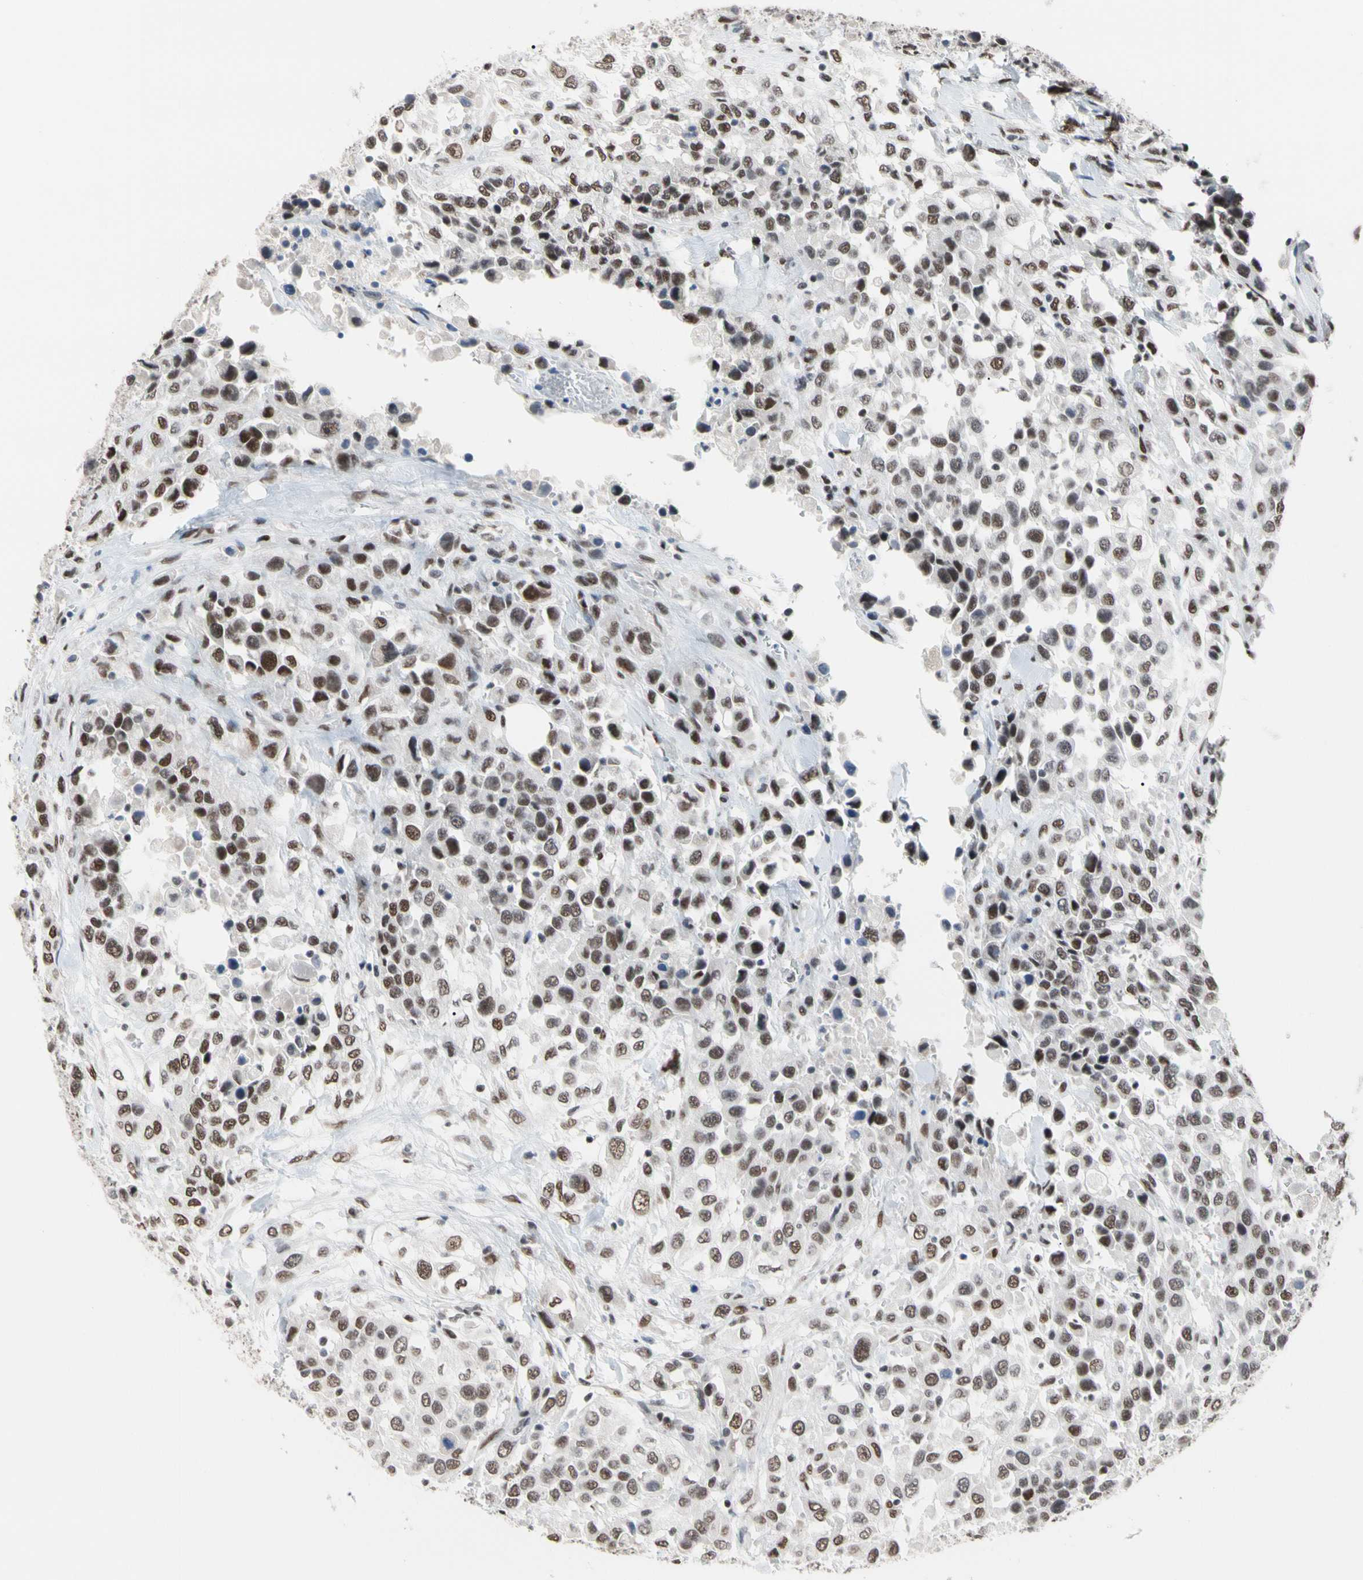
{"staining": {"intensity": "moderate", "quantity": ">75%", "location": "nuclear"}, "tissue": "urothelial cancer", "cell_type": "Tumor cells", "image_type": "cancer", "snomed": [{"axis": "morphology", "description": "Urothelial carcinoma, High grade"}, {"axis": "topography", "description": "Urinary bladder"}], "caption": "Immunohistochemical staining of human urothelial carcinoma (high-grade) demonstrates moderate nuclear protein expression in approximately >75% of tumor cells. The staining was performed using DAB, with brown indicating positive protein expression. Nuclei are stained blue with hematoxylin.", "gene": "FAM98B", "patient": {"sex": "female", "age": 80}}